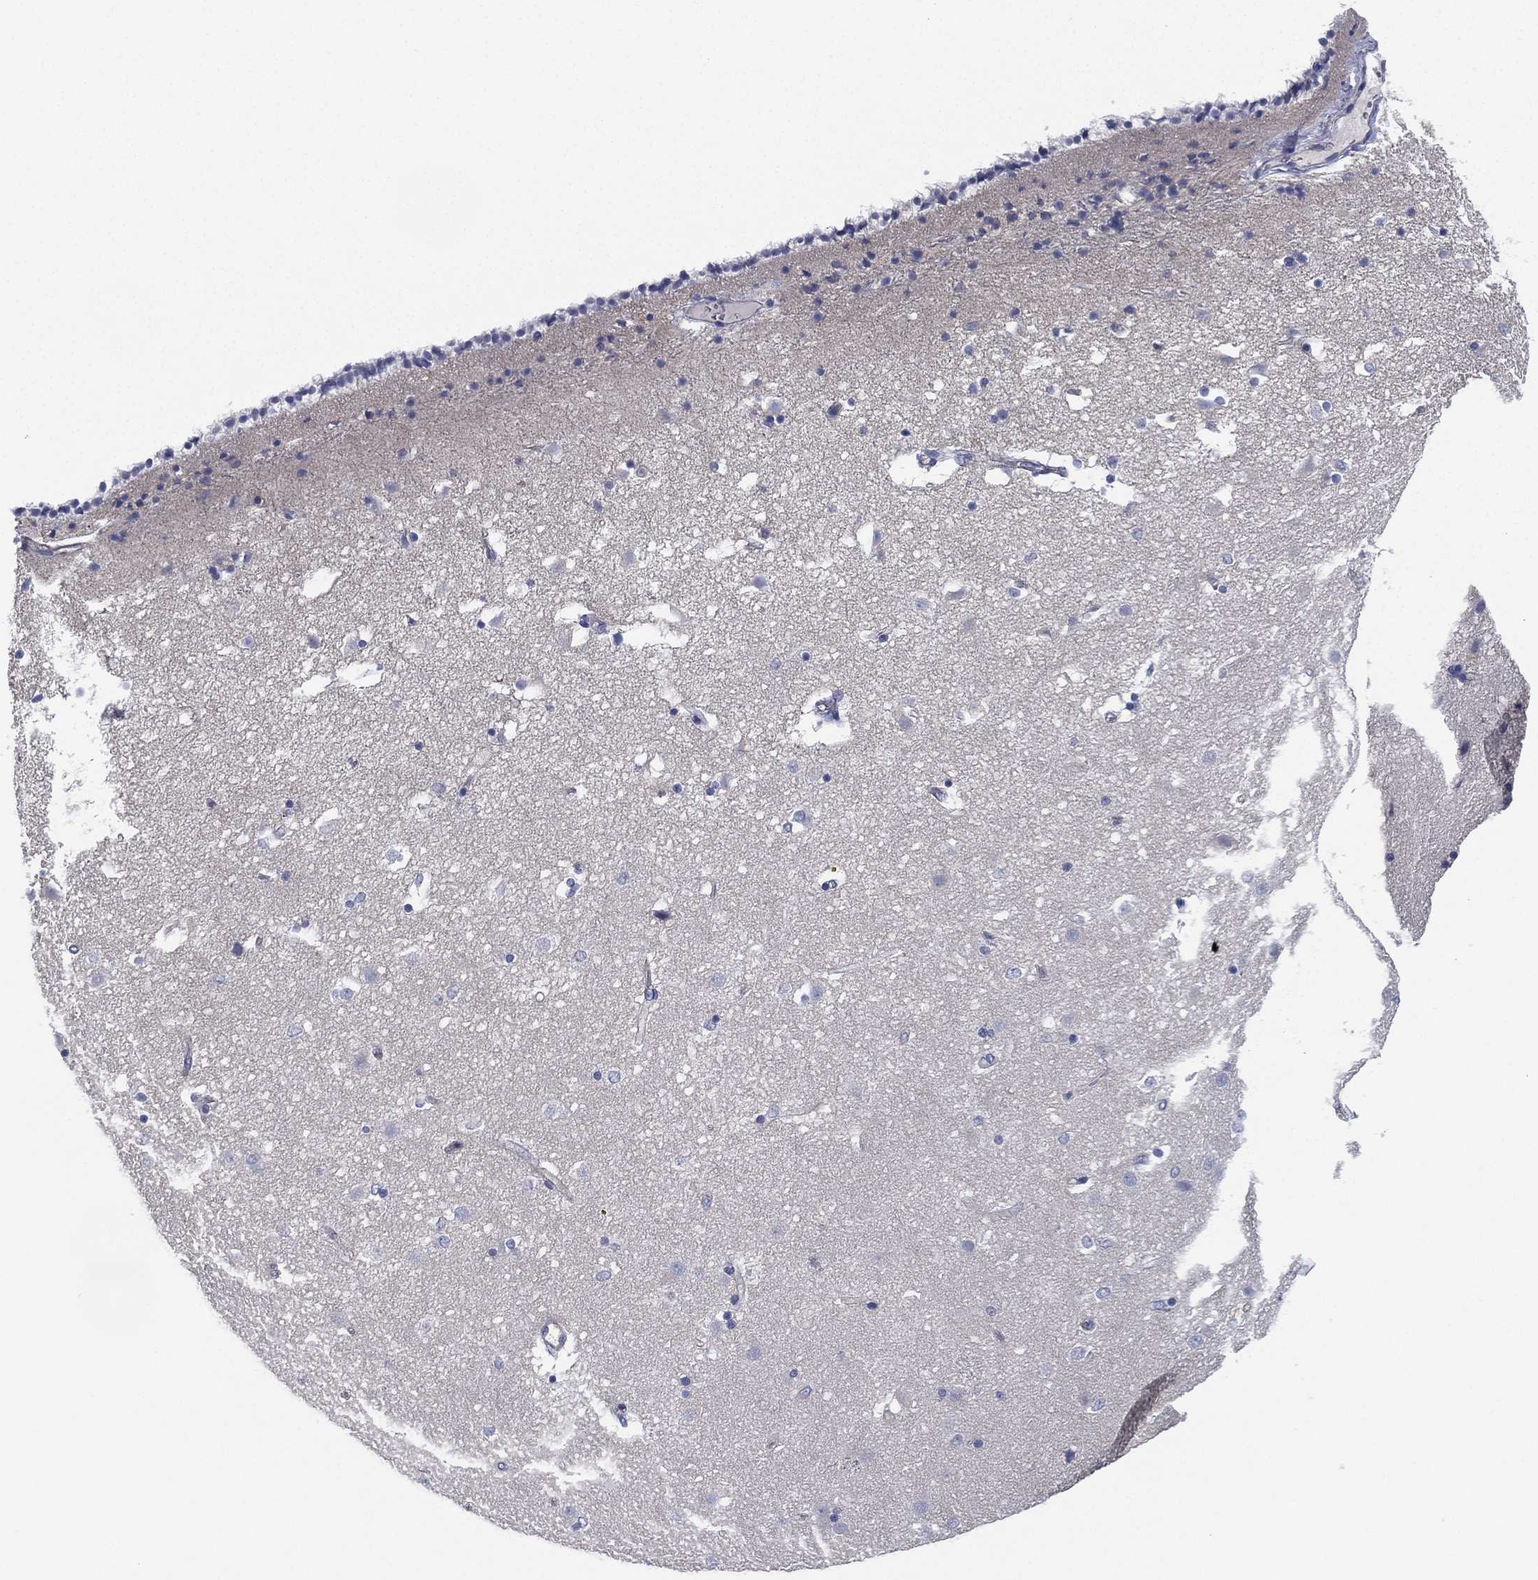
{"staining": {"intensity": "negative", "quantity": "none", "location": "none"}, "tissue": "caudate", "cell_type": "Glial cells", "image_type": "normal", "snomed": [{"axis": "morphology", "description": "Normal tissue, NOS"}, {"axis": "topography", "description": "Lateral ventricle wall"}], "caption": "Histopathology image shows no protein staining in glial cells of normal caudate.", "gene": "CCDC70", "patient": {"sex": "female", "age": 71}}